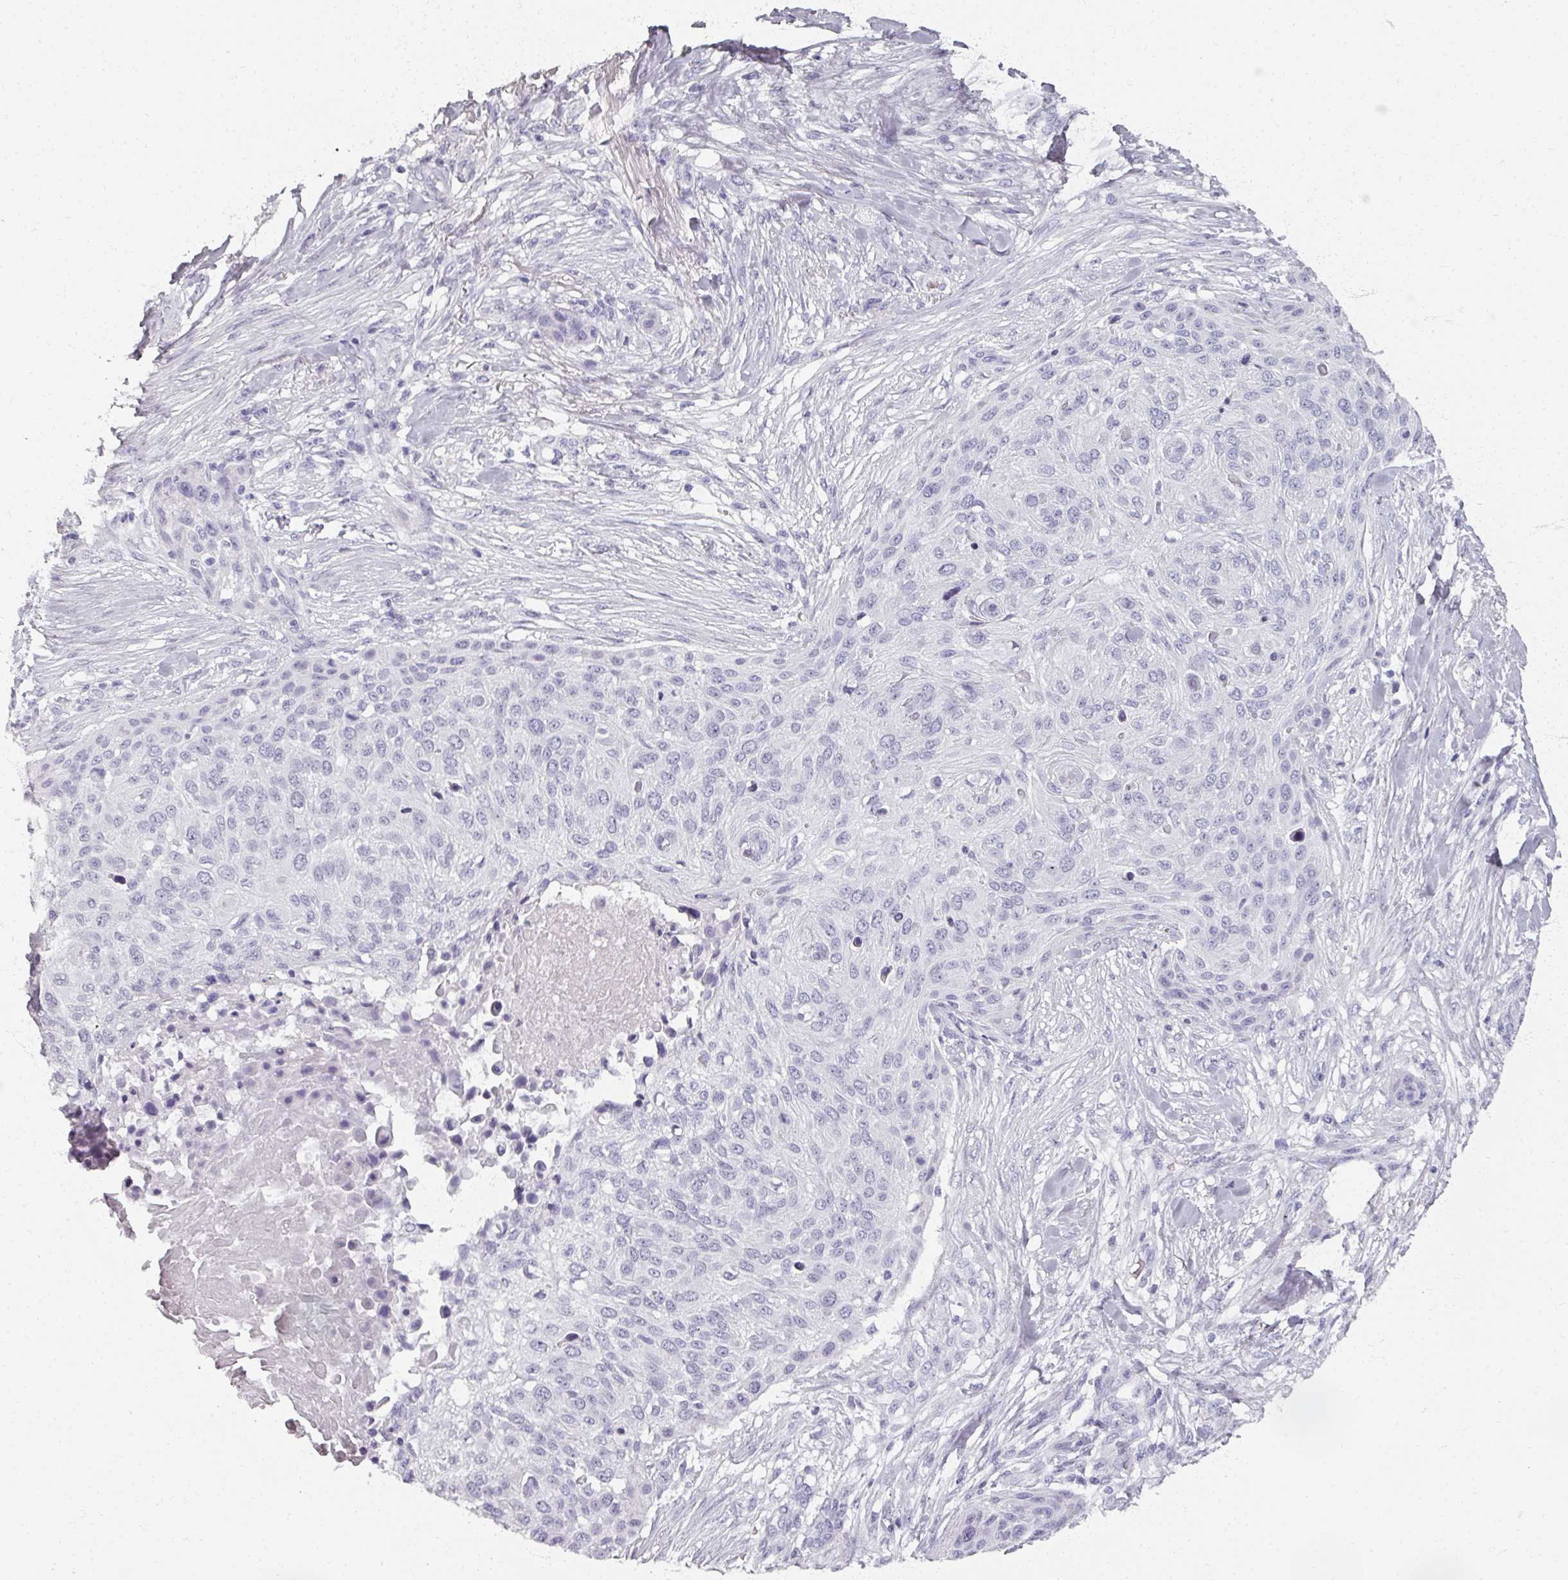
{"staining": {"intensity": "negative", "quantity": "none", "location": "none"}, "tissue": "skin cancer", "cell_type": "Tumor cells", "image_type": "cancer", "snomed": [{"axis": "morphology", "description": "Squamous cell carcinoma, NOS"}, {"axis": "topography", "description": "Skin"}], "caption": "Skin cancer (squamous cell carcinoma) was stained to show a protein in brown. There is no significant expression in tumor cells.", "gene": "REG3G", "patient": {"sex": "female", "age": 87}}